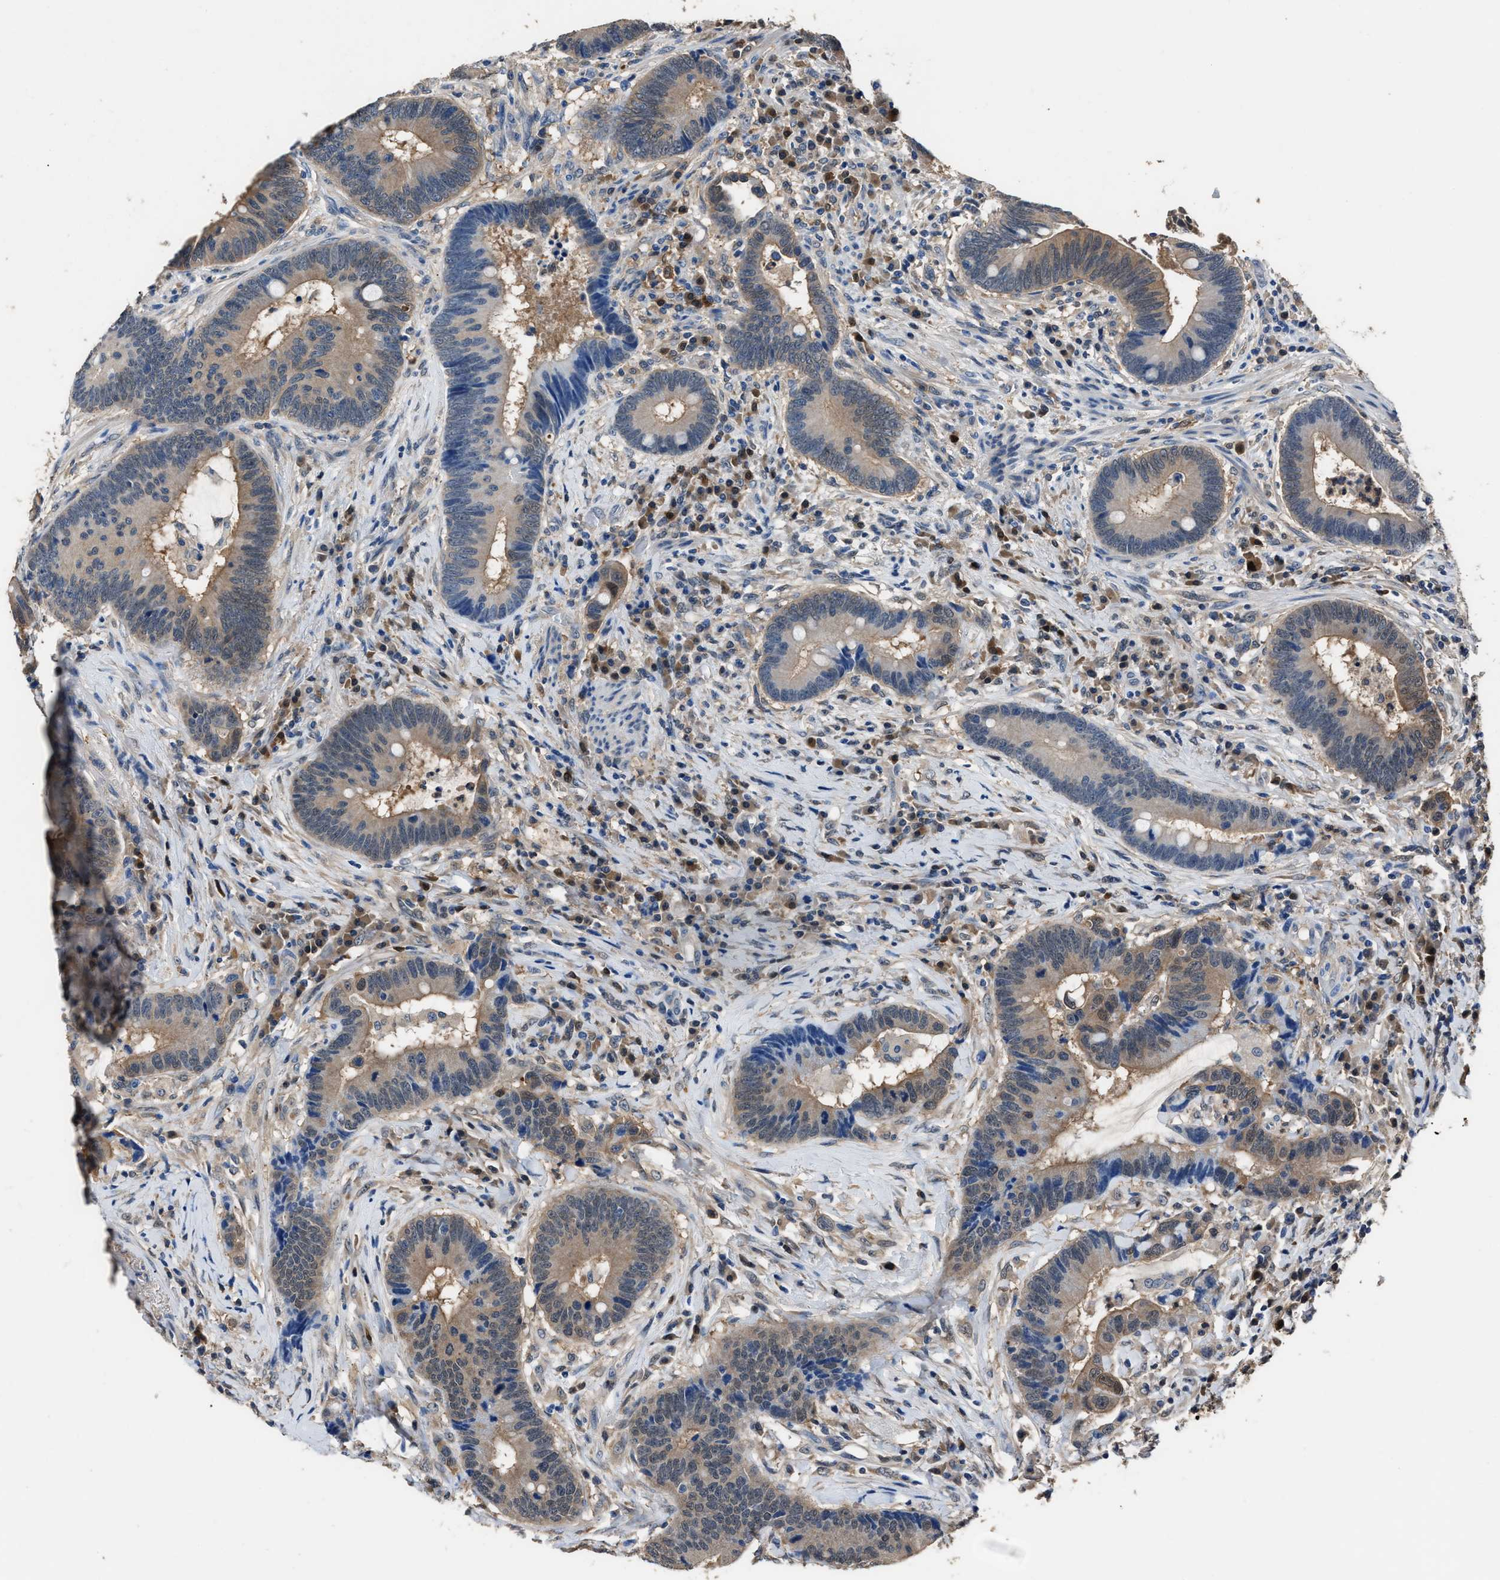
{"staining": {"intensity": "moderate", "quantity": "25%-75%", "location": "cytoplasmic/membranous"}, "tissue": "colorectal cancer", "cell_type": "Tumor cells", "image_type": "cancer", "snomed": [{"axis": "morphology", "description": "Adenocarcinoma, NOS"}, {"axis": "topography", "description": "Rectum"}, {"axis": "topography", "description": "Anal"}], "caption": "A photomicrograph of human colorectal cancer stained for a protein demonstrates moderate cytoplasmic/membranous brown staining in tumor cells.", "gene": "GSTP1", "patient": {"sex": "female", "age": 89}}